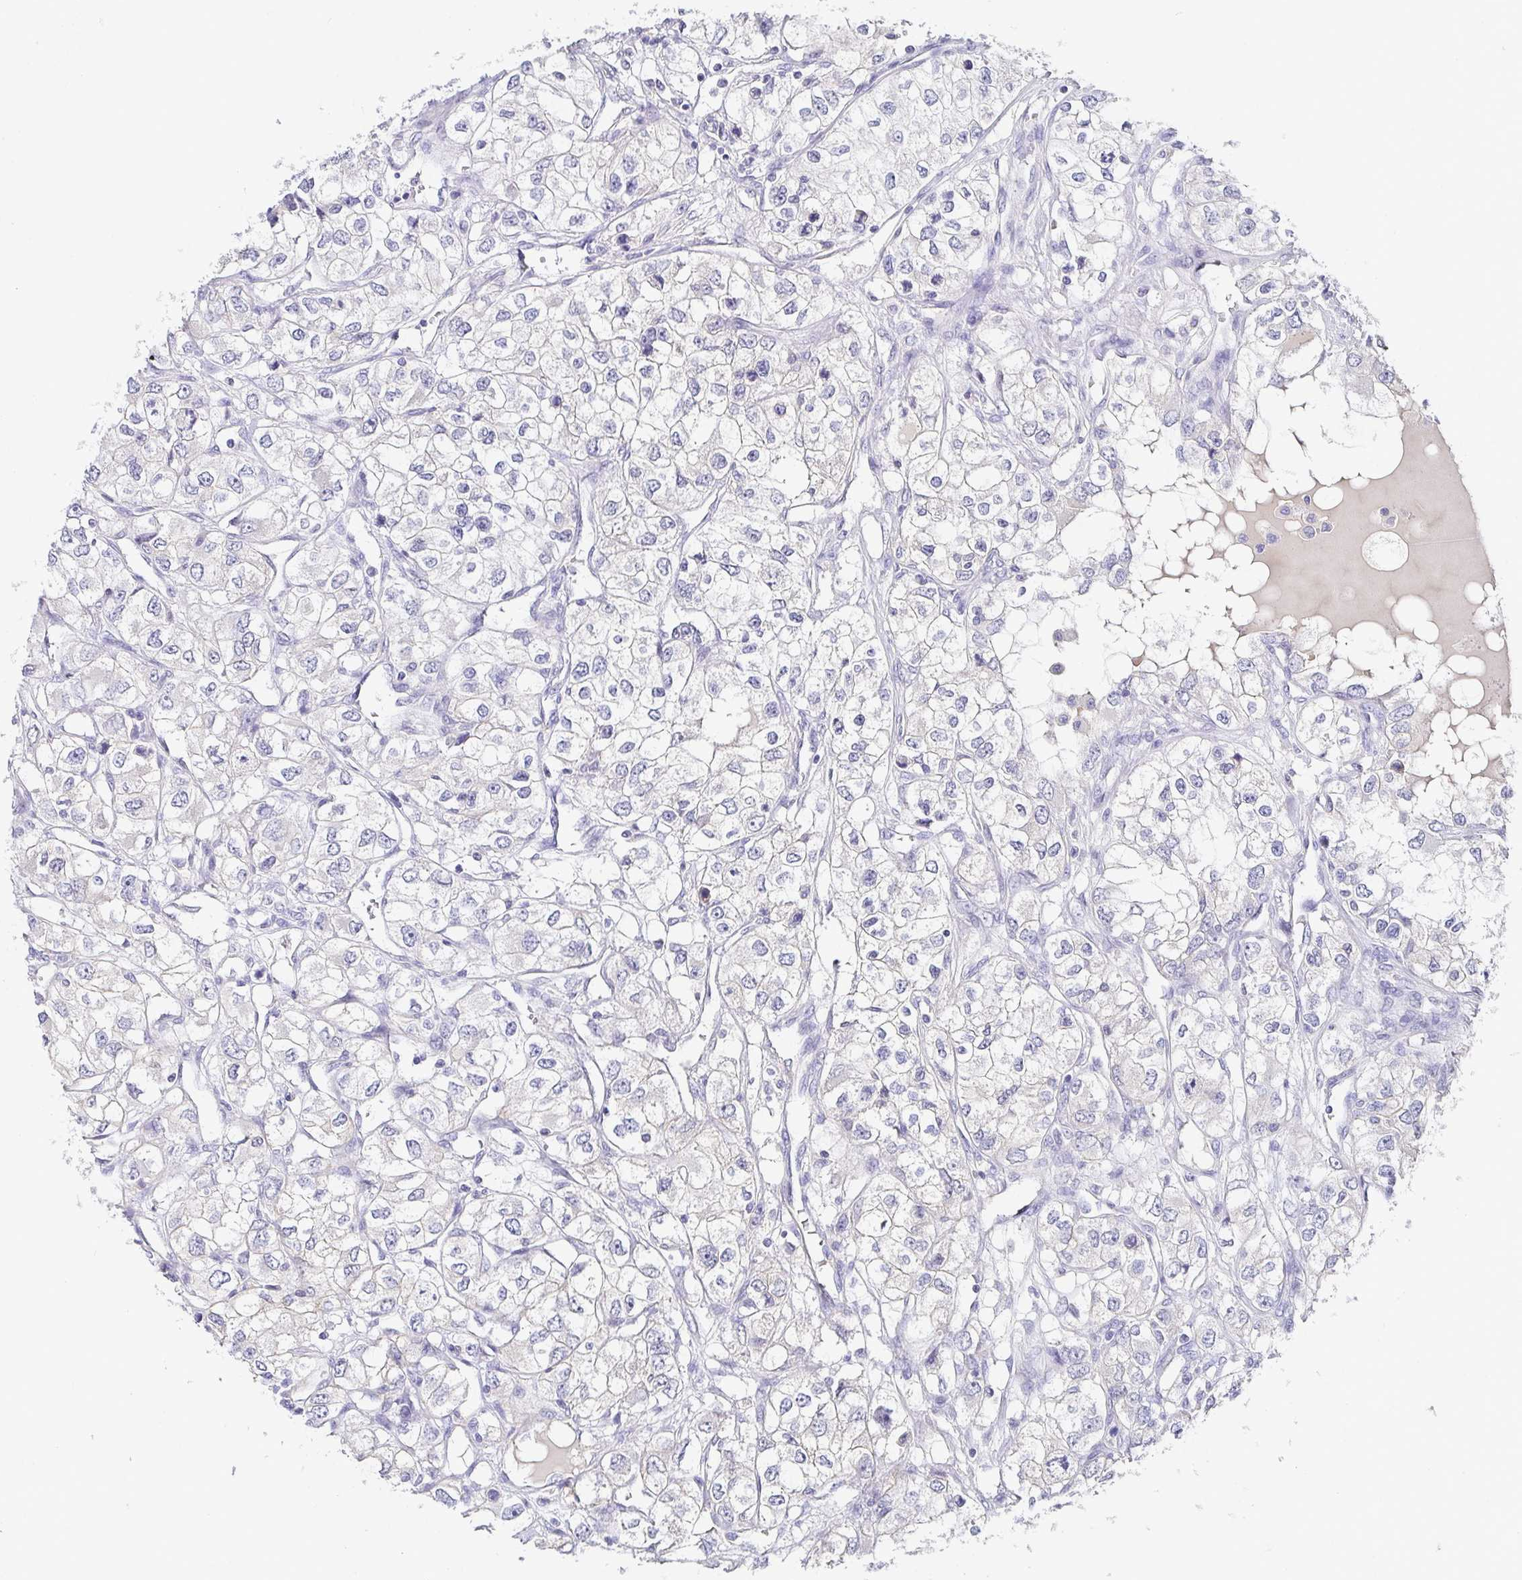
{"staining": {"intensity": "negative", "quantity": "none", "location": "none"}, "tissue": "renal cancer", "cell_type": "Tumor cells", "image_type": "cancer", "snomed": [{"axis": "morphology", "description": "Adenocarcinoma, NOS"}, {"axis": "topography", "description": "Kidney"}], "caption": "IHC histopathology image of human renal adenocarcinoma stained for a protein (brown), which shows no expression in tumor cells.", "gene": "PIWIL3", "patient": {"sex": "female", "age": 59}}